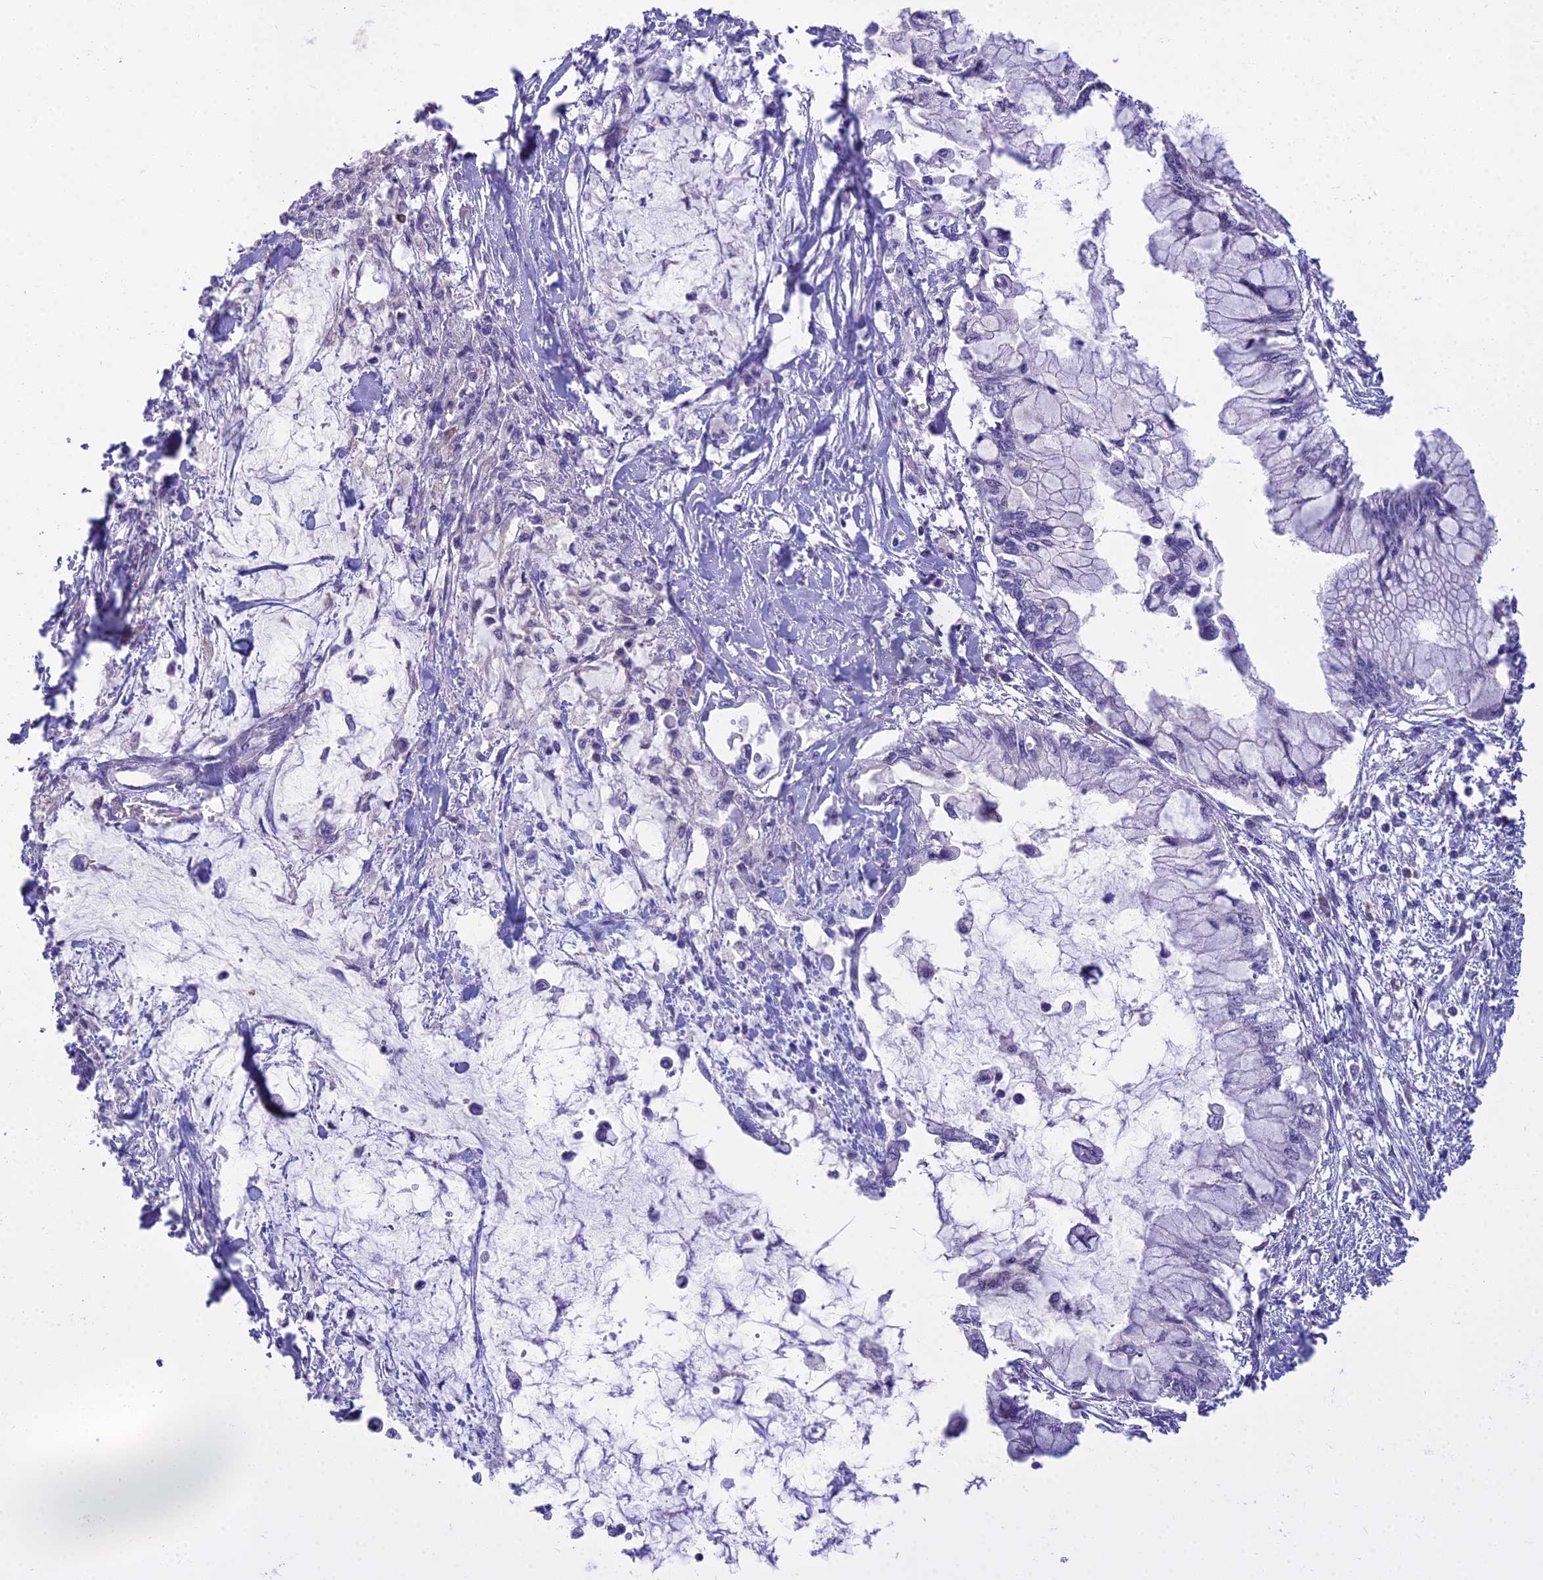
{"staining": {"intensity": "negative", "quantity": "none", "location": "none"}, "tissue": "pancreatic cancer", "cell_type": "Tumor cells", "image_type": "cancer", "snomed": [{"axis": "morphology", "description": "Adenocarcinoma, NOS"}, {"axis": "topography", "description": "Pancreas"}], "caption": "Immunohistochemistry (IHC) image of neoplastic tissue: pancreatic adenocarcinoma stained with DAB displays no significant protein expression in tumor cells. (DAB immunohistochemistry (IHC) visualized using brightfield microscopy, high magnification).", "gene": "BLNK", "patient": {"sex": "male", "age": 48}}